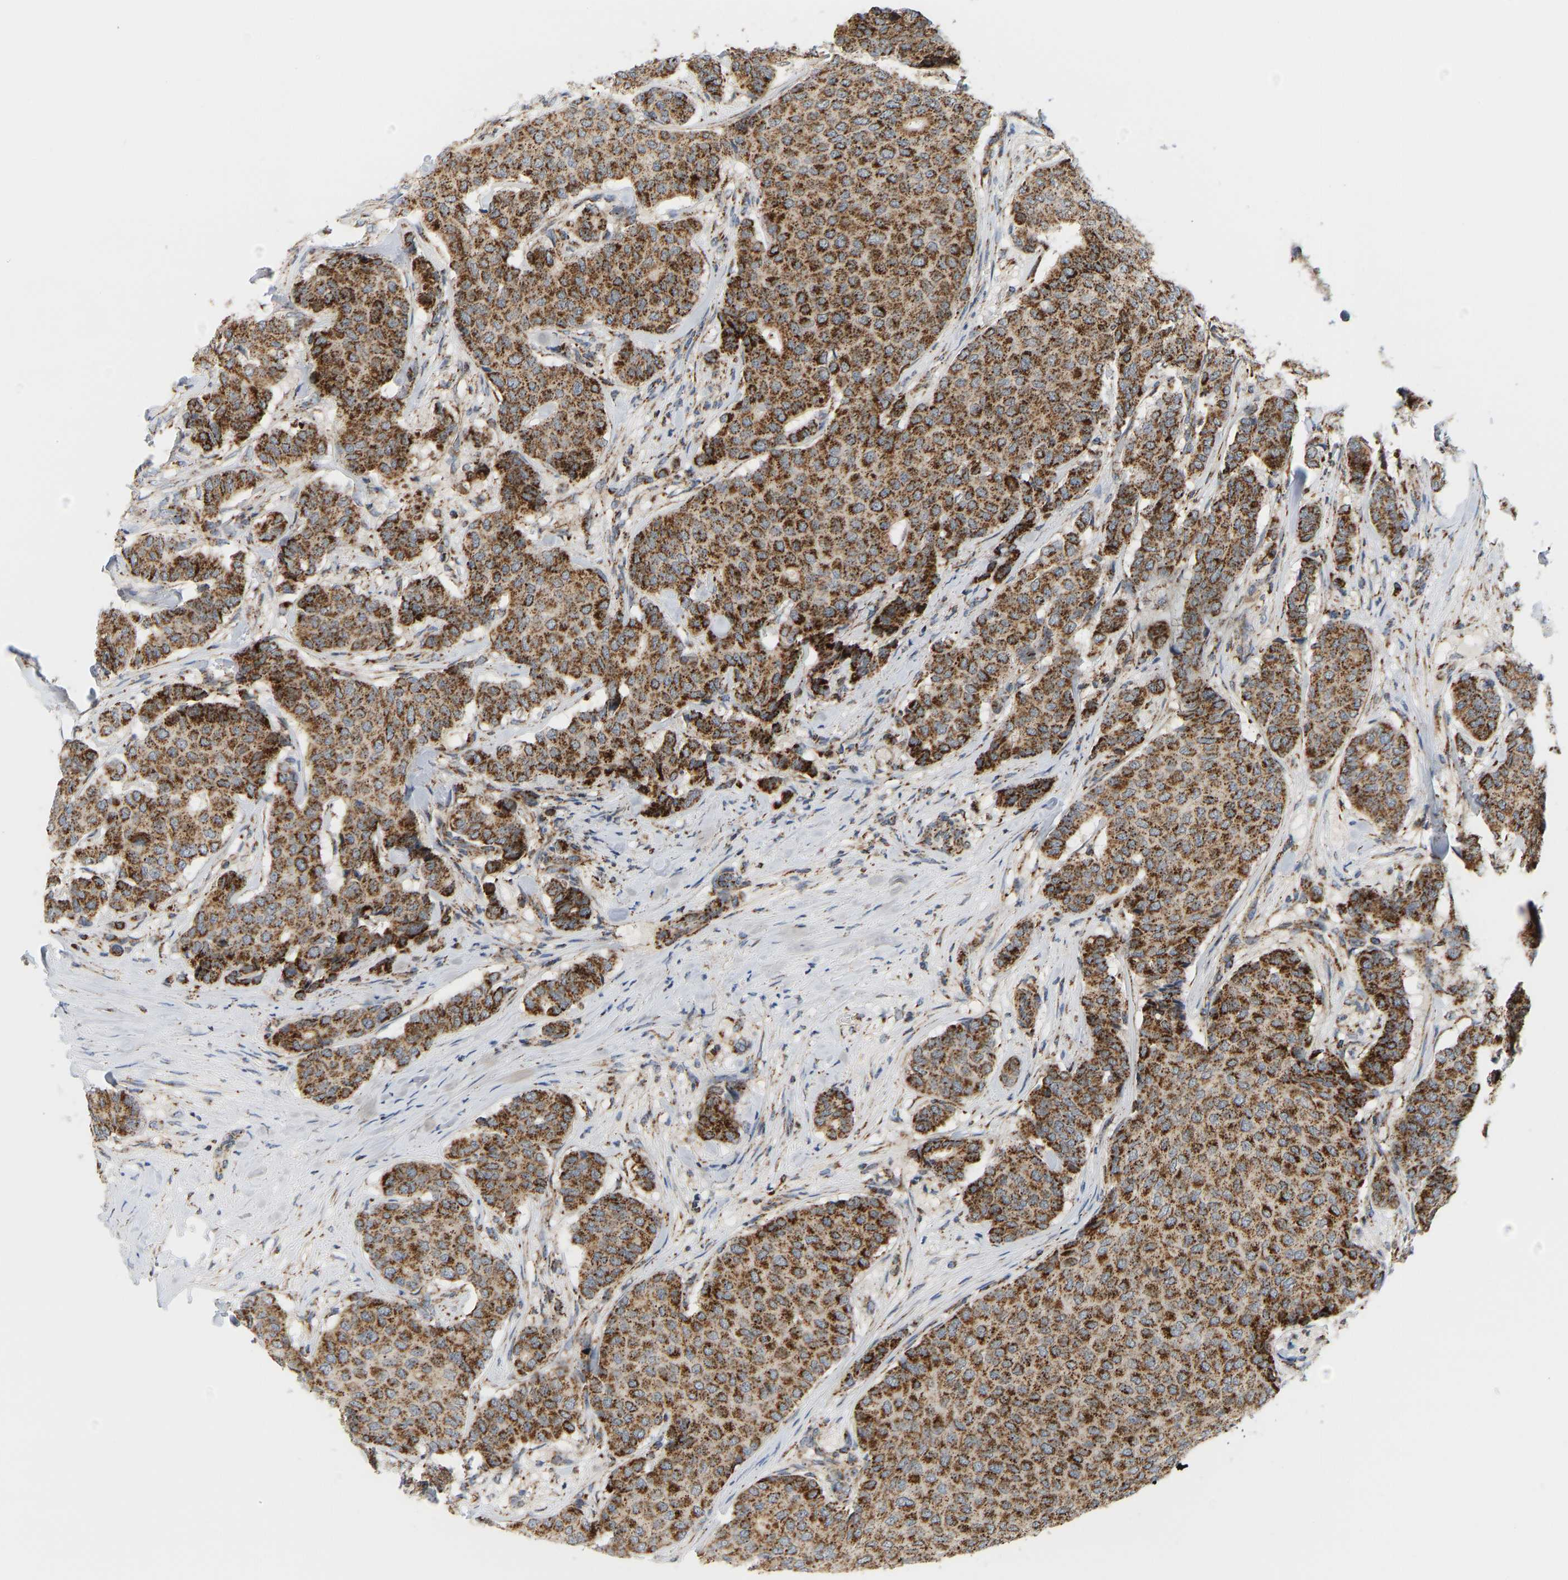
{"staining": {"intensity": "strong", "quantity": ">75%", "location": "cytoplasmic/membranous"}, "tissue": "breast cancer", "cell_type": "Tumor cells", "image_type": "cancer", "snomed": [{"axis": "morphology", "description": "Duct carcinoma"}, {"axis": "topography", "description": "Breast"}], "caption": "A high amount of strong cytoplasmic/membranous staining is identified in approximately >75% of tumor cells in breast infiltrating ductal carcinoma tissue.", "gene": "GPSM2", "patient": {"sex": "female", "age": 75}}